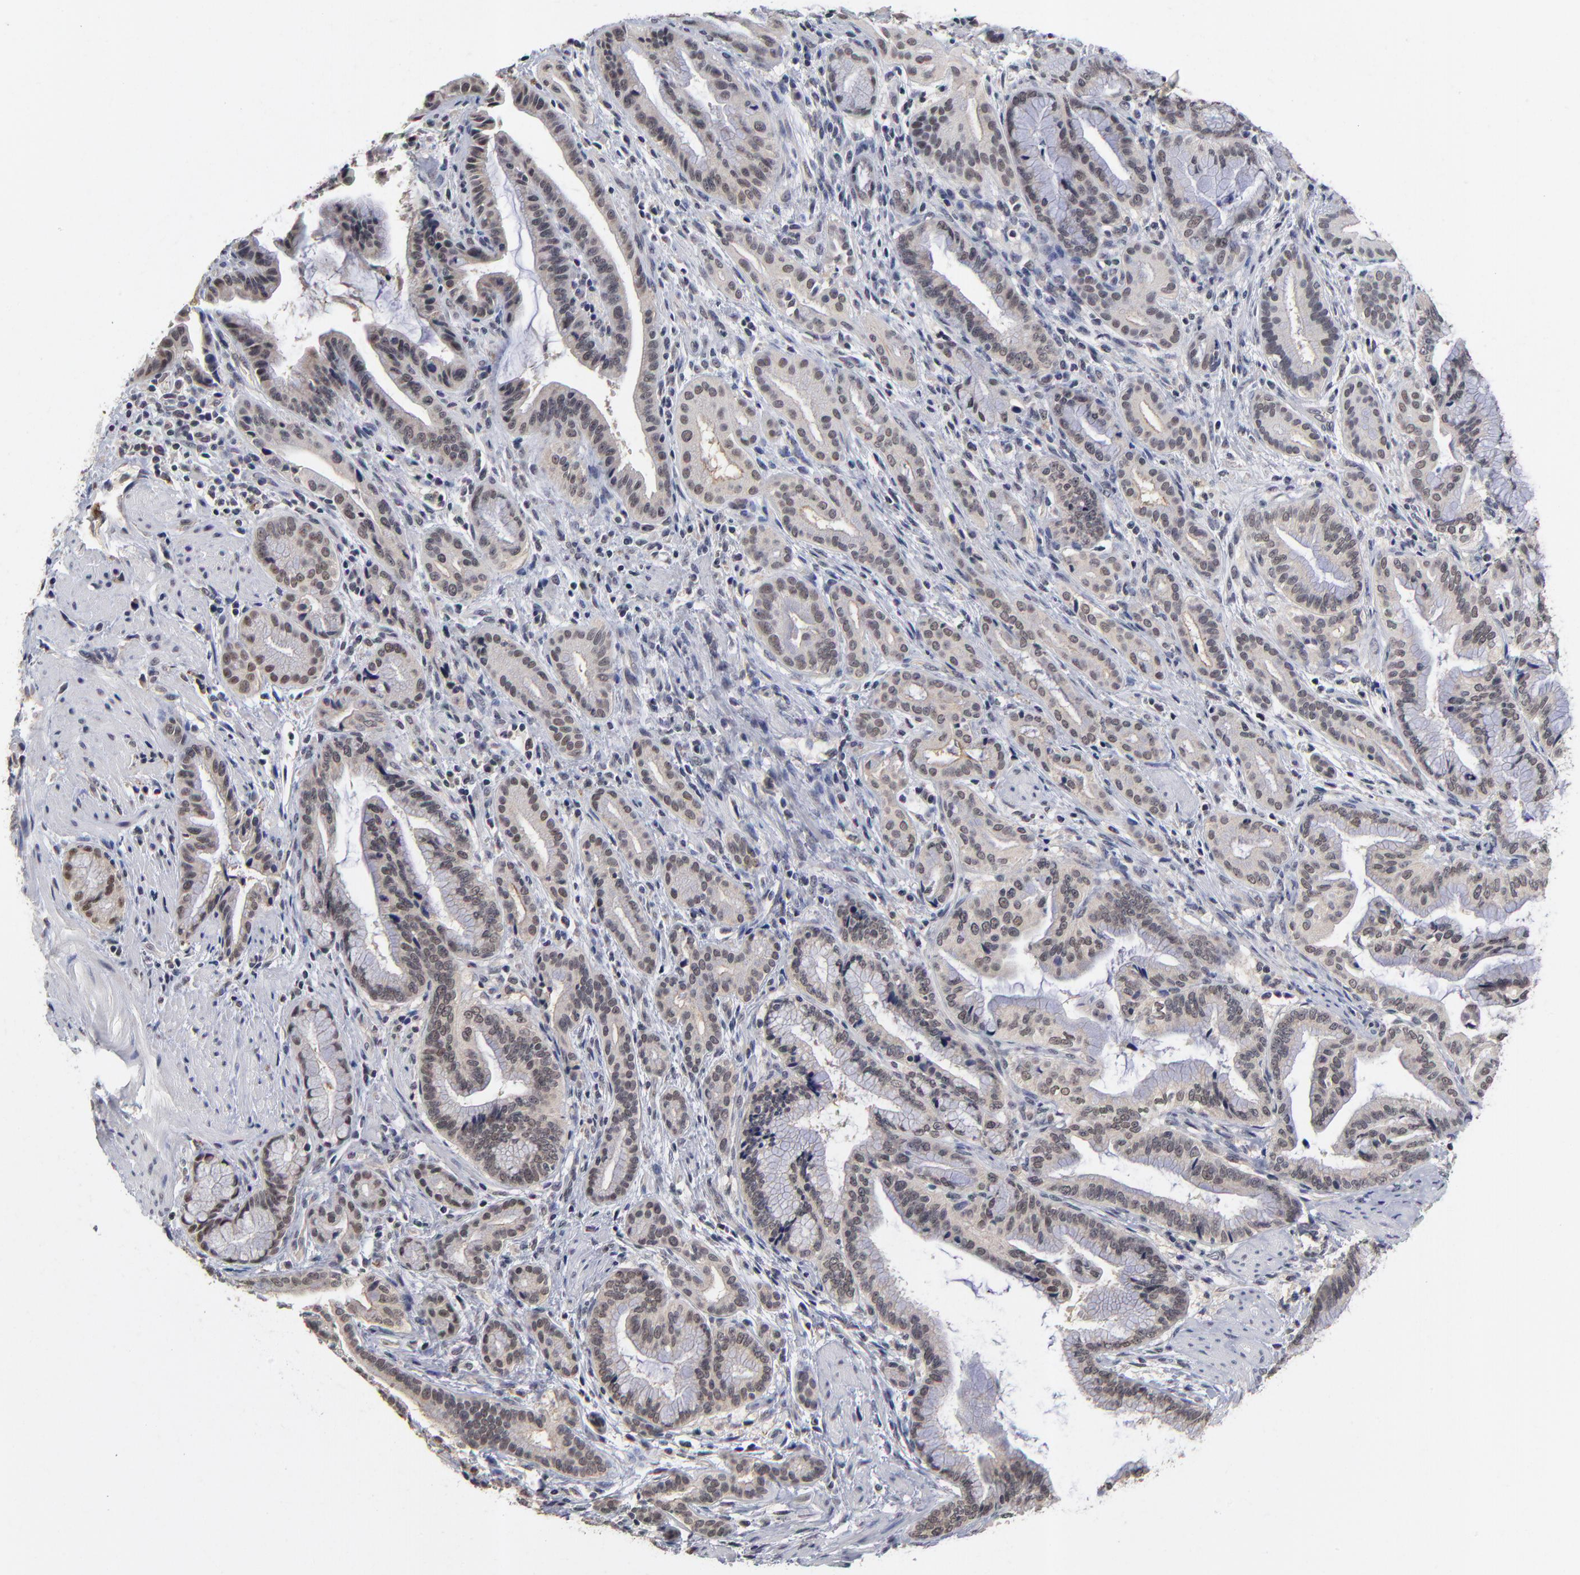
{"staining": {"intensity": "weak", "quantity": "25%-75%", "location": "nuclear"}, "tissue": "pancreatic cancer", "cell_type": "Tumor cells", "image_type": "cancer", "snomed": [{"axis": "morphology", "description": "Adenocarcinoma, NOS"}, {"axis": "topography", "description": "Pancreas"}], "caption": "Protein expression by IHC displays weak nuclear expression in about 25%-75% of tumor cells in adenocarcinoma (pancreatic). (DAB = brown stain, brightfield microscopy at high magnification).", "gene": "WSB1", "patient": {"sex": "female", "age": 64}}